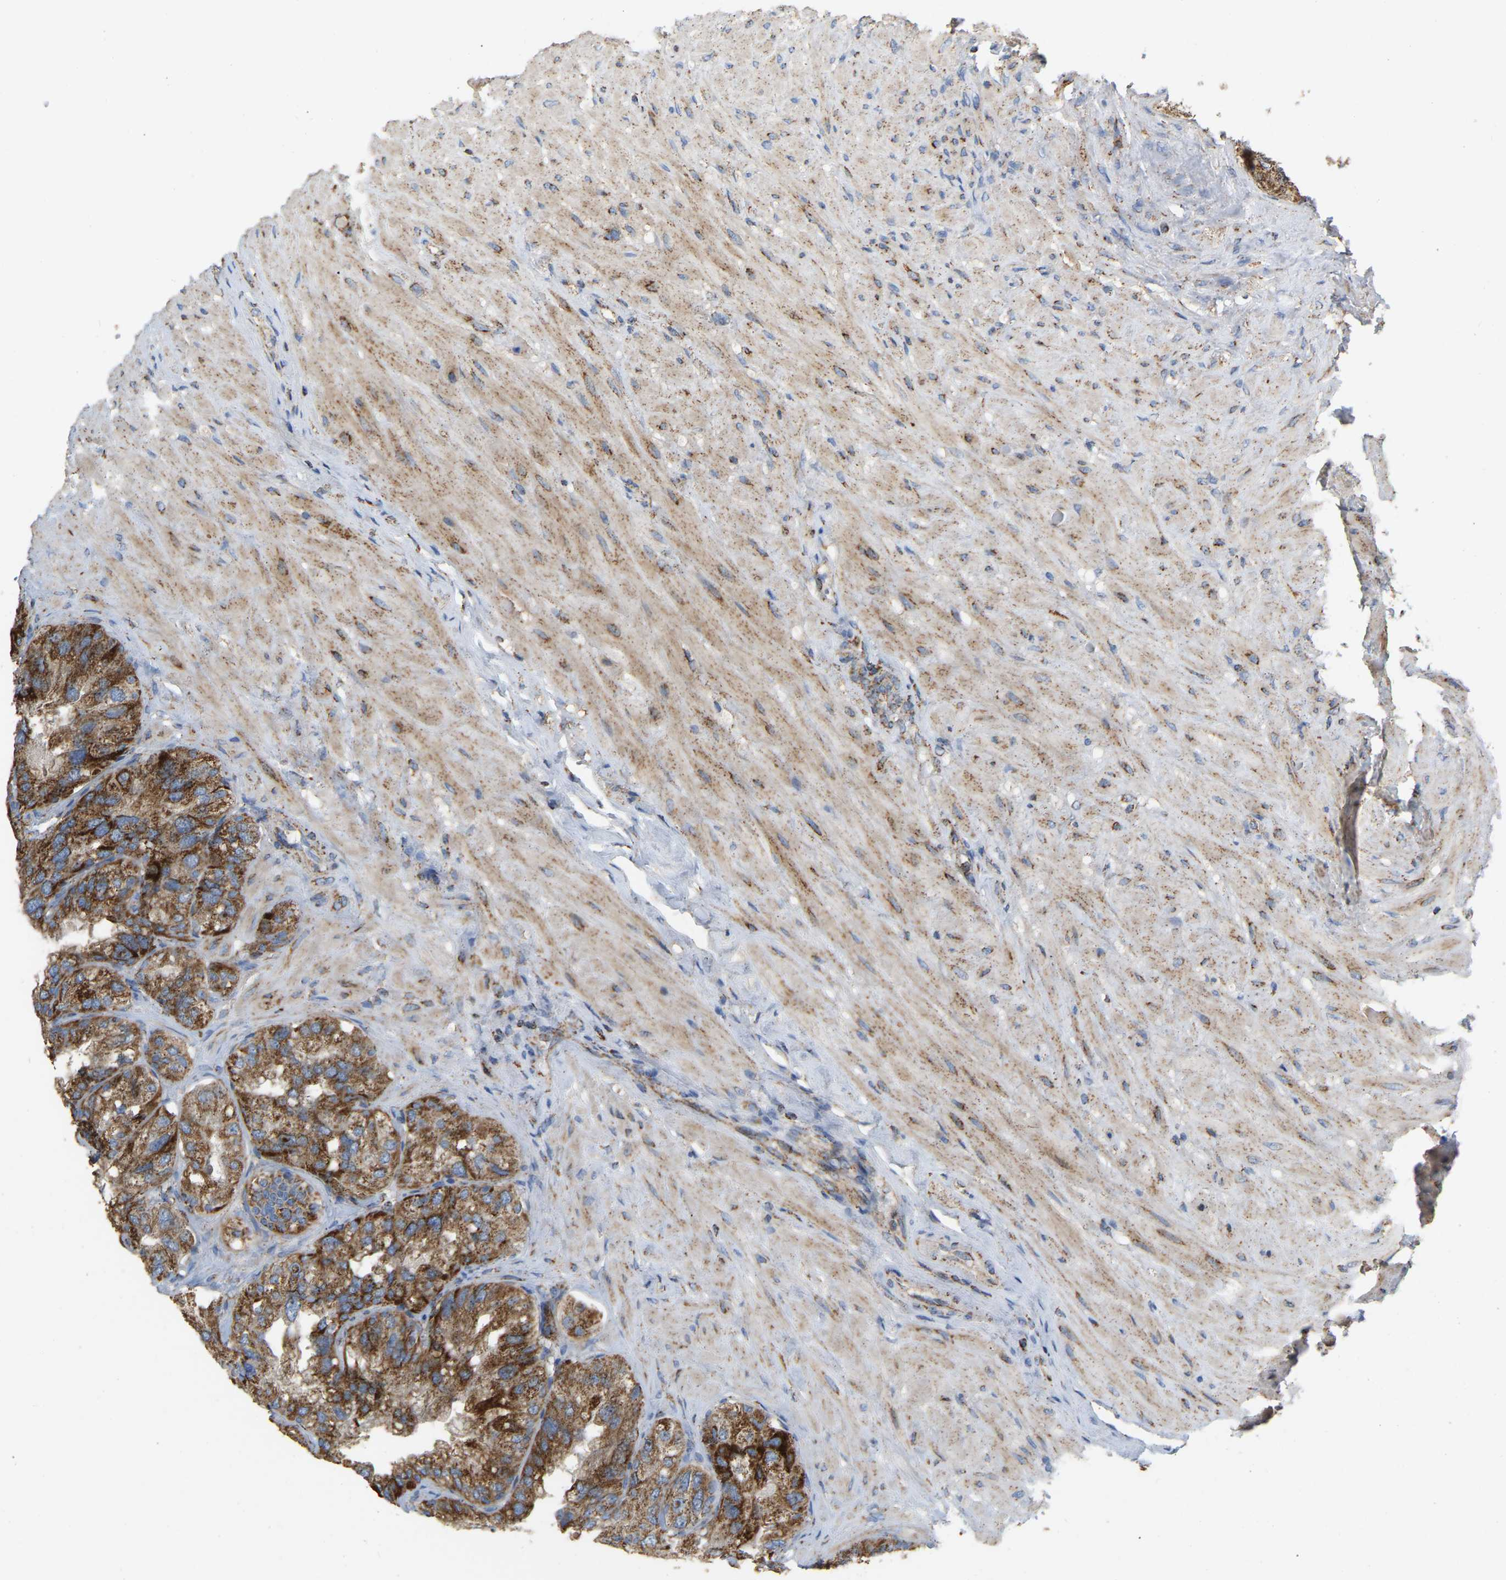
{"staining": {"intensity": "moderate", "quantity": ">75%", "location": "cytoplasmic/membranous"}, "tissue": "seminal vesicle", "cell_type": "Glandular cells", "image_type": "normal", "snomed": [{"axis": "morphology", "description": "Normal tissue, NOS"}, {"axis": "topography", "description": "Seminal veicle"}], "caption": "IHC photomicrograph of benign human seminal vesicle stained for a protein (brown), which shows medium levels of moderate cytoplasmic/membranous staining in about >75% of glandular cells.", "gene": "CBLB", "patient": {"sex": "male", "age": 68}}